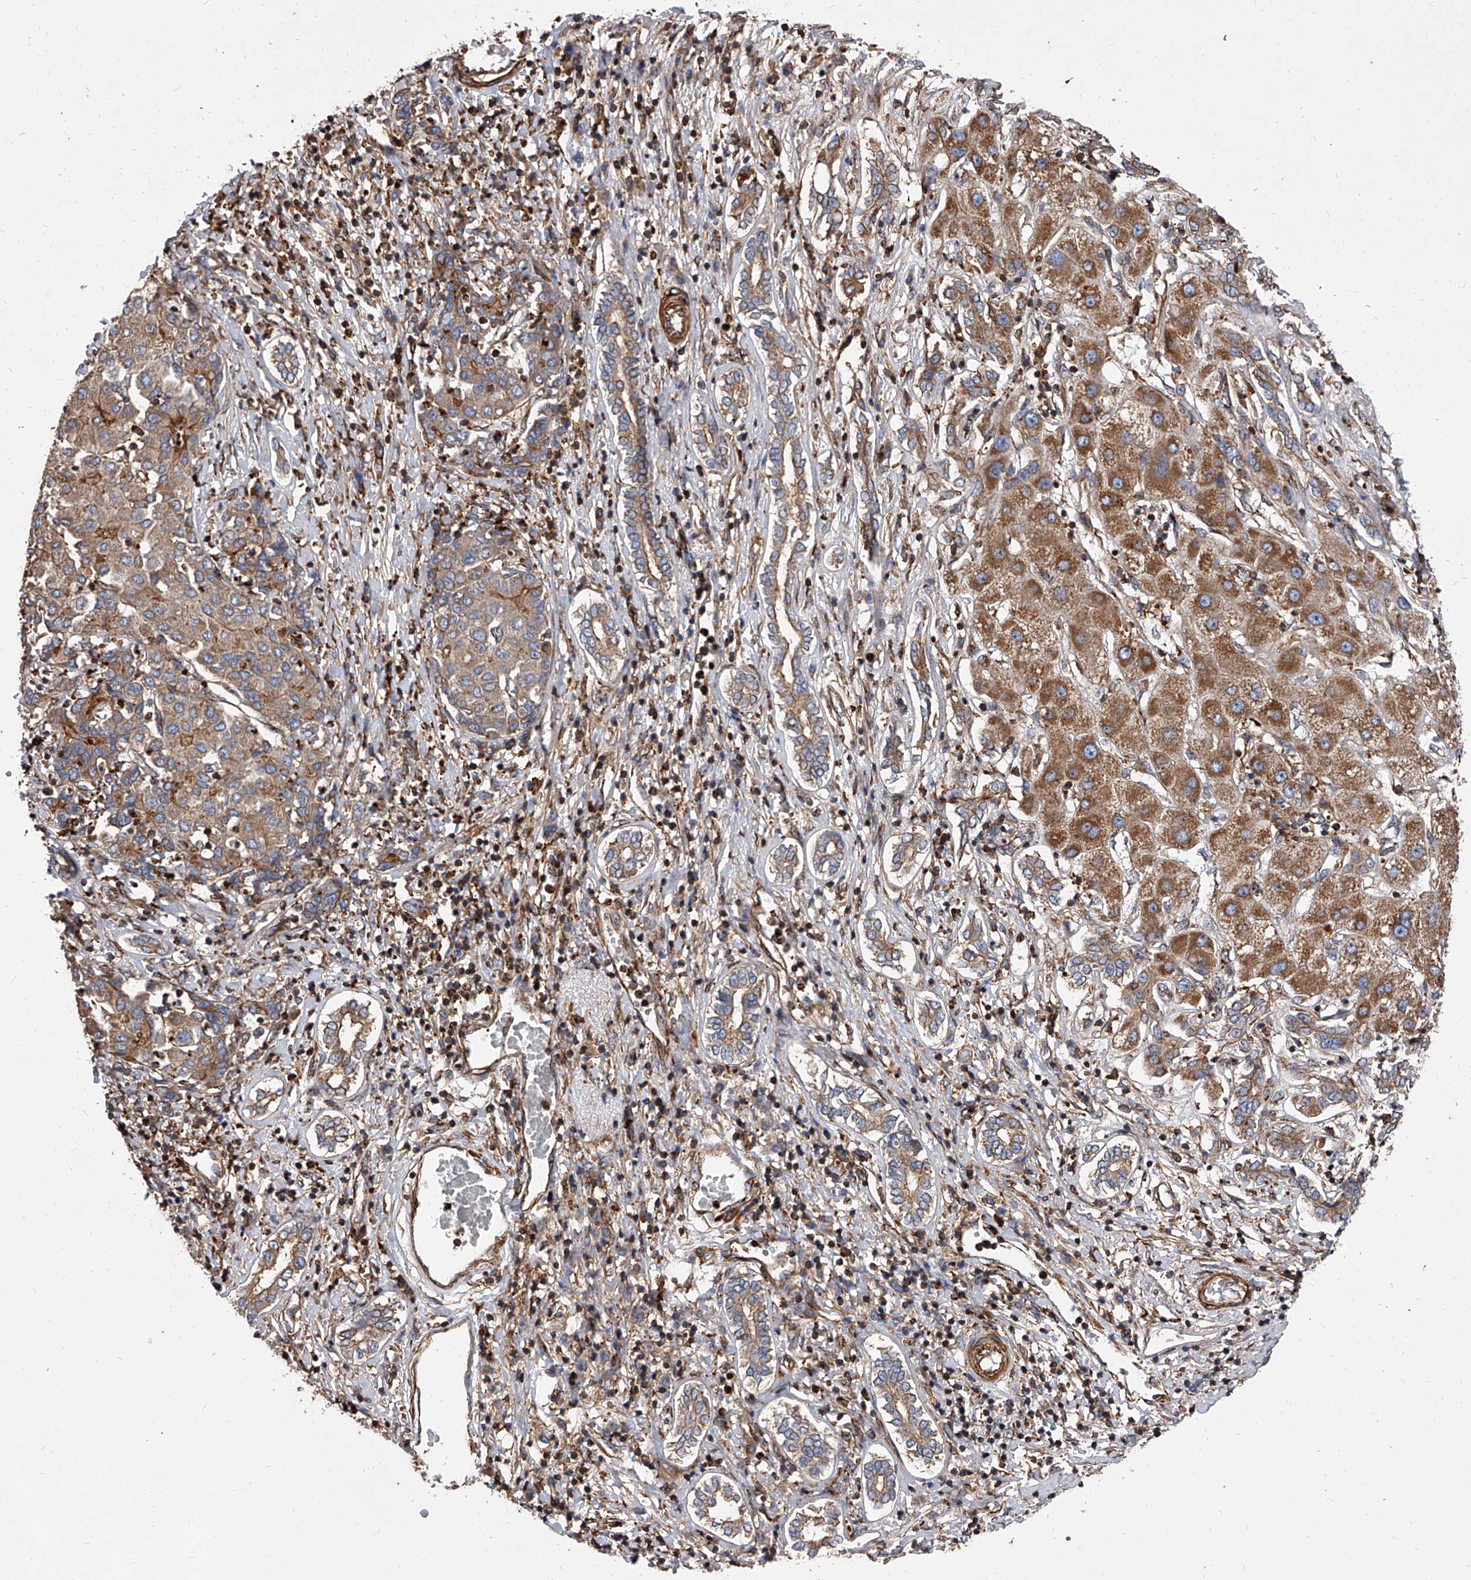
{"staining": {"intensity": "moderate", "quantity": ">75%", "location": "cytoplasmic/membranous"}, "tissue": "liver cancer", "cell_type": "Tumor cells", "image_type": "cancer", "snomed": [{"axis": "morphology", "description": "Carcinoma, Hepatocellular, NOS"}, {"axis": "topography", "description": "Liver"}], "caption": "Moderate cytoplasmic/membranous positivity is present in approximately >75% of tumor cells in liver cancer (hepatocellular carcinoma).", "gene": "PISD", "patient": {"sex": "male", "age": 65}}